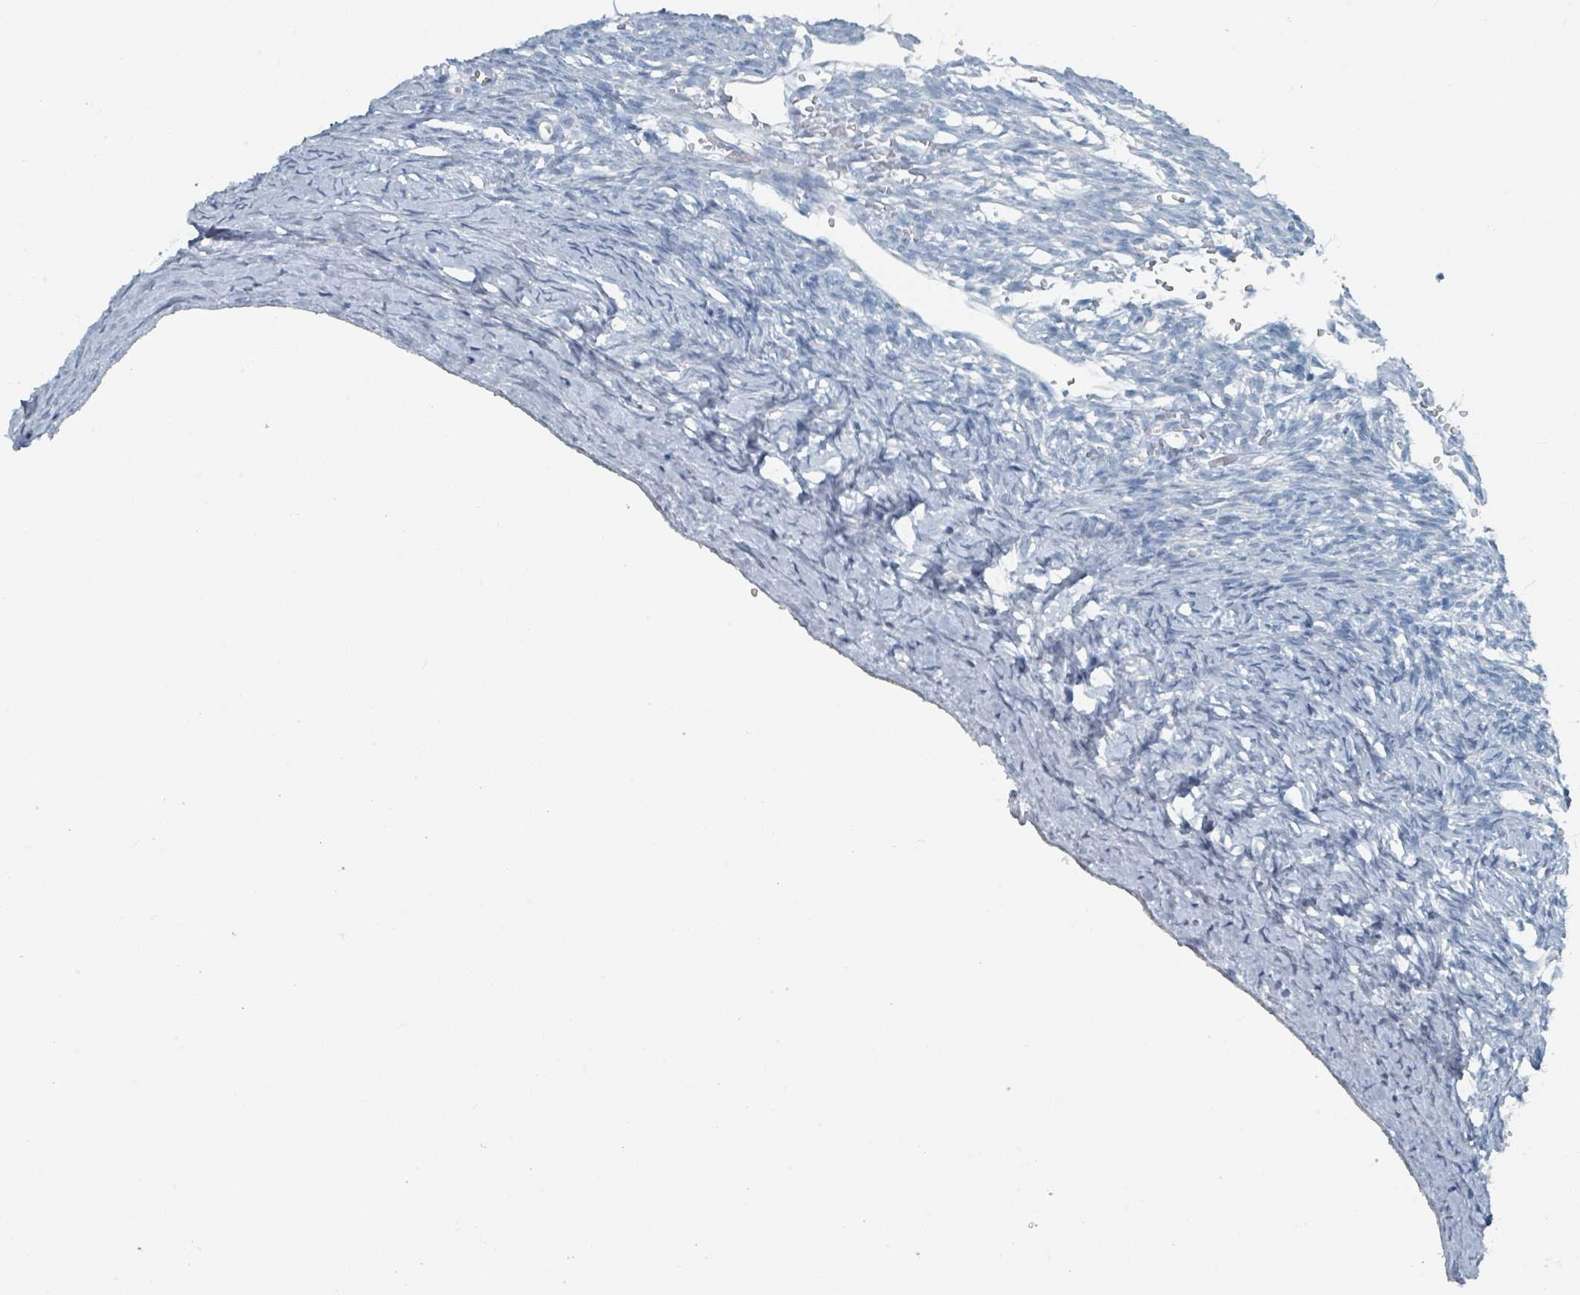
{"staining": {"intensity": "negative", "quantity": "none", "location": "none"}, "tissue": "ovary", "cell_type": "Ovarian stroma cells", "image_type": "normal", "snomed": [{"axis": "morphology", "description": "Normal tissue, NOS"}, {"axis": "topography", "description": "Ovary"}], "caption": "Ovarian stroma cells show no significant protein expression in unremarkable ovary. (Brightfield microscopy of DAB immunohistochemistry (IHC) at high magnification).", "gene": "GAMT", "patient": {"sex": "female", "age": 39}}